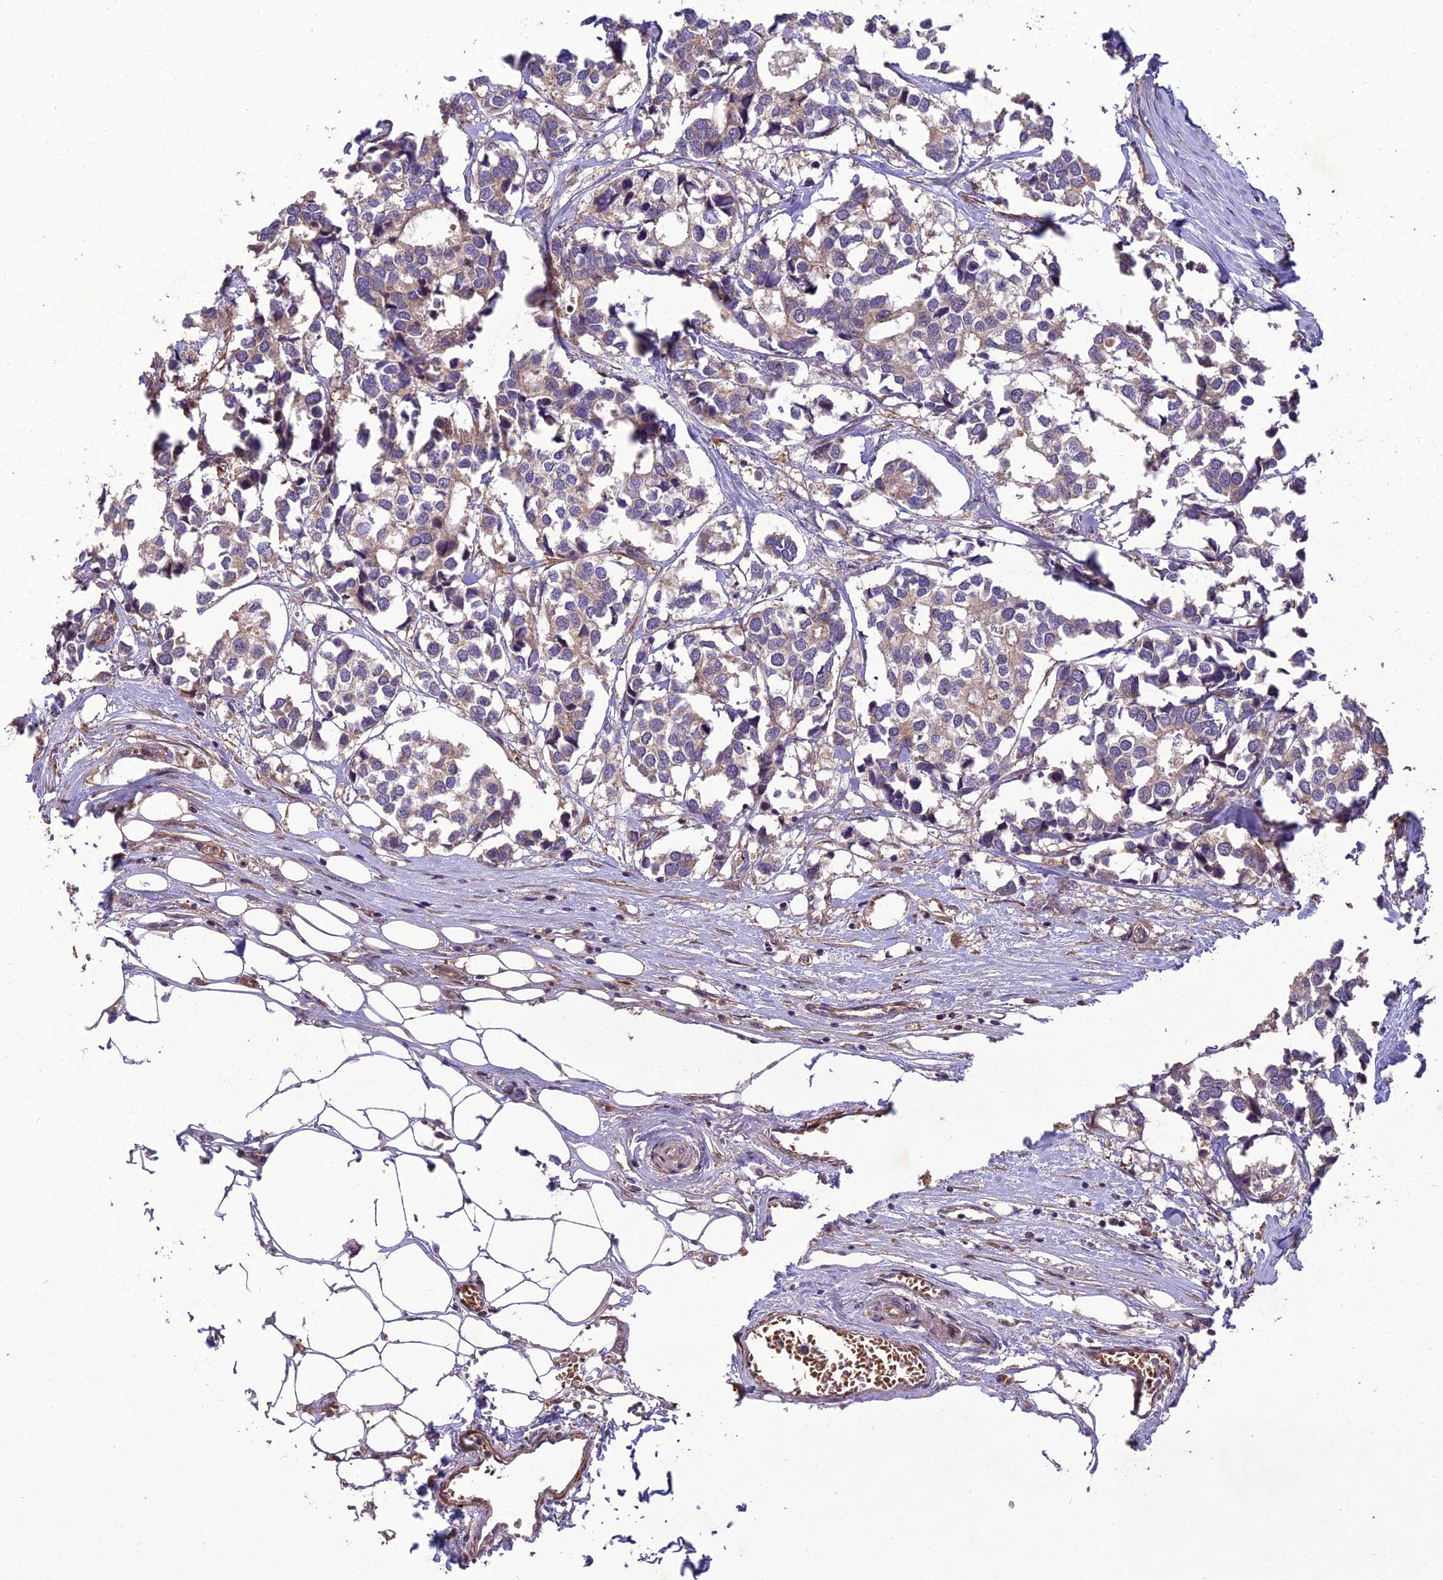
{"staining": {"intensity": "weak", "quantity": ">75%", "location": "cytoplasmic/membranous"}, "tissue": "breast cancer", "cell_type": "Tumor cells", "image_type": "cancer", "snomed": [{"axis": "morphology", "description": "Duct carcinoma"}, {"axis": "topography", "description": "Breast"}], "caption": "Immunohistochemistry (IHC) of human intraductal carcinoma (breast) demonstrates low levels of weak cytoplasmic/membranous expression in about >75% of tumor cells.", "gene": "CENPL", "patient": {"sex": "female", "age": 83}}